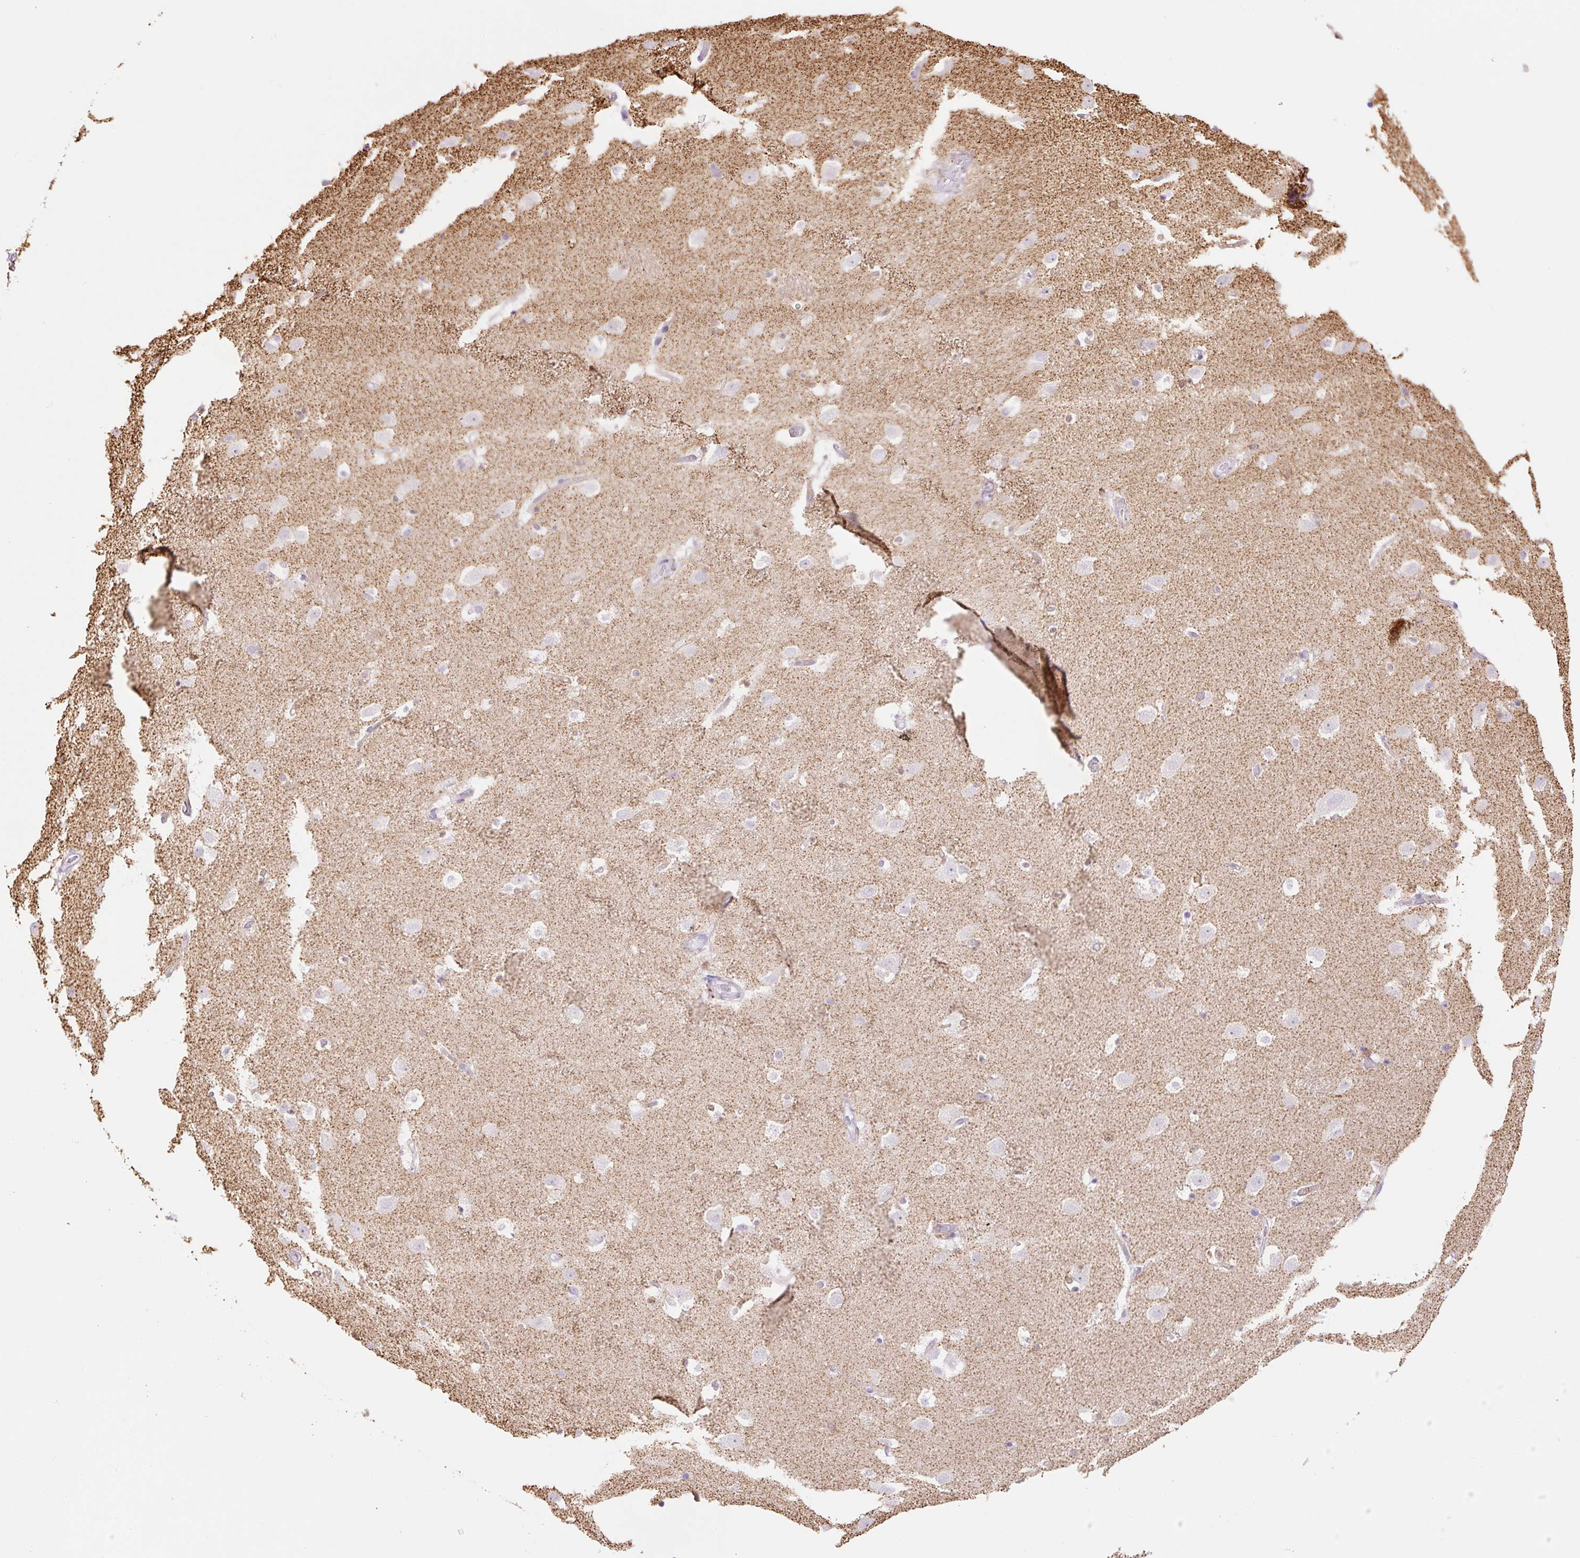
{"staining": {"intensity": "negative", "quantity": "none", "location": "none"}, "tissue": "caudate", "cell_type": "Glial cells", "image_type": "normal", "snomed": [{"axis": "morphology", "description": "Normal tissue, NOS"}, {"axis": "topography", "description": "Lateral ventricle wall"}], "caption": "Immunohistochemistry (IHC) of benign human caudate demonstrates no expression in glial cells.", "gene": "ASB4", "patient": {"sex": "male", "age": 37}}